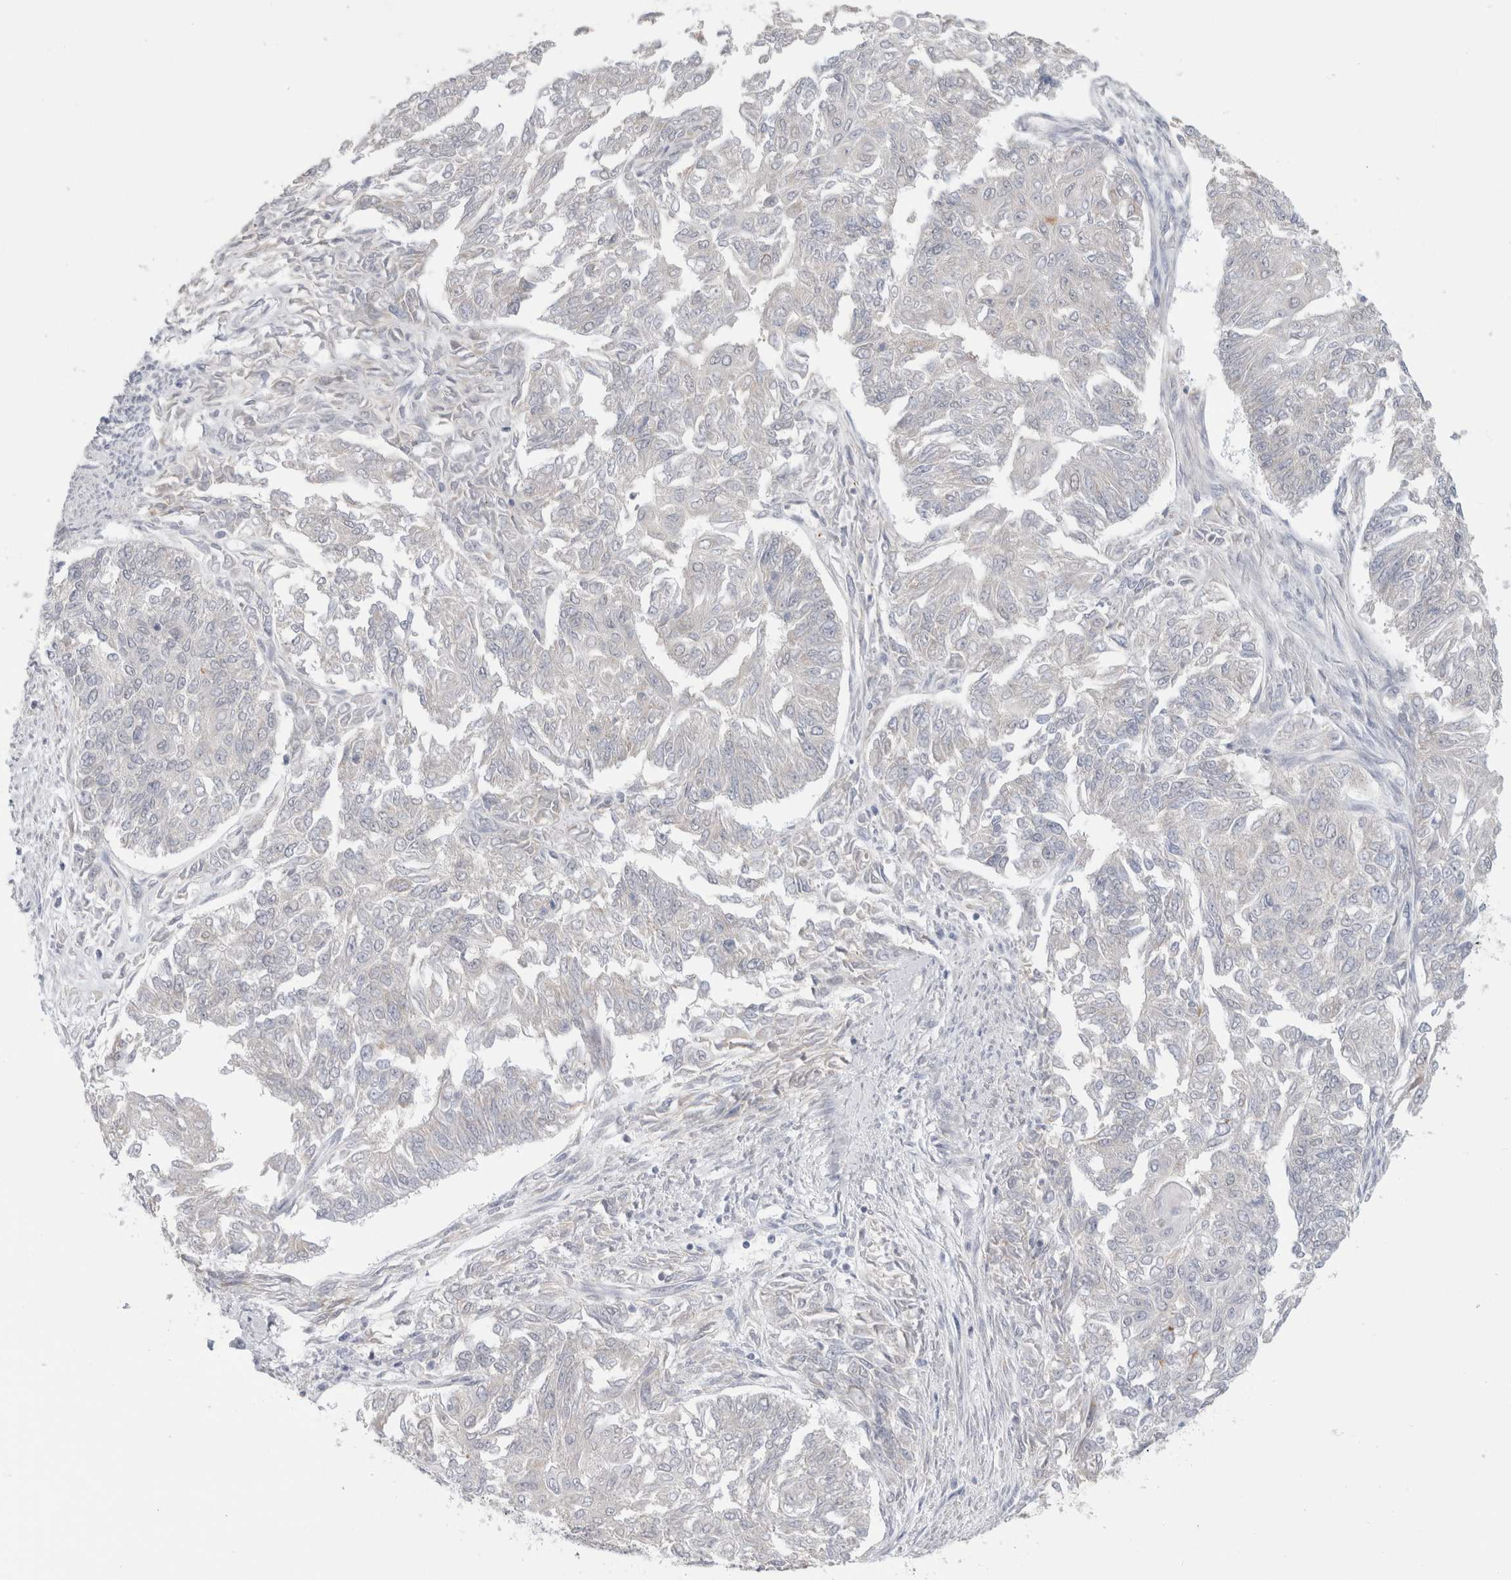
{"staining": {"intensity": "negative", "quantity": "none", "location": "none"}, "tissue": "endometrial cancer", "cell_type": "Tumor cells", "image_type": "cancer", "snomed": [{"axis": "morphology", "description": "Adenocarcinoma, NOS"}, {"axis": "topography", "description": "Endometrium"}], "caption": "Immunohistochemistry (IHC) micrograph of neoplastic tissue: endometrial adenocarcinoma stained with DAB demonstrates no significant protein positivity in tumor cells.", "gene": "NDOR1", "patient": {"sex": "female", "age": 32}}